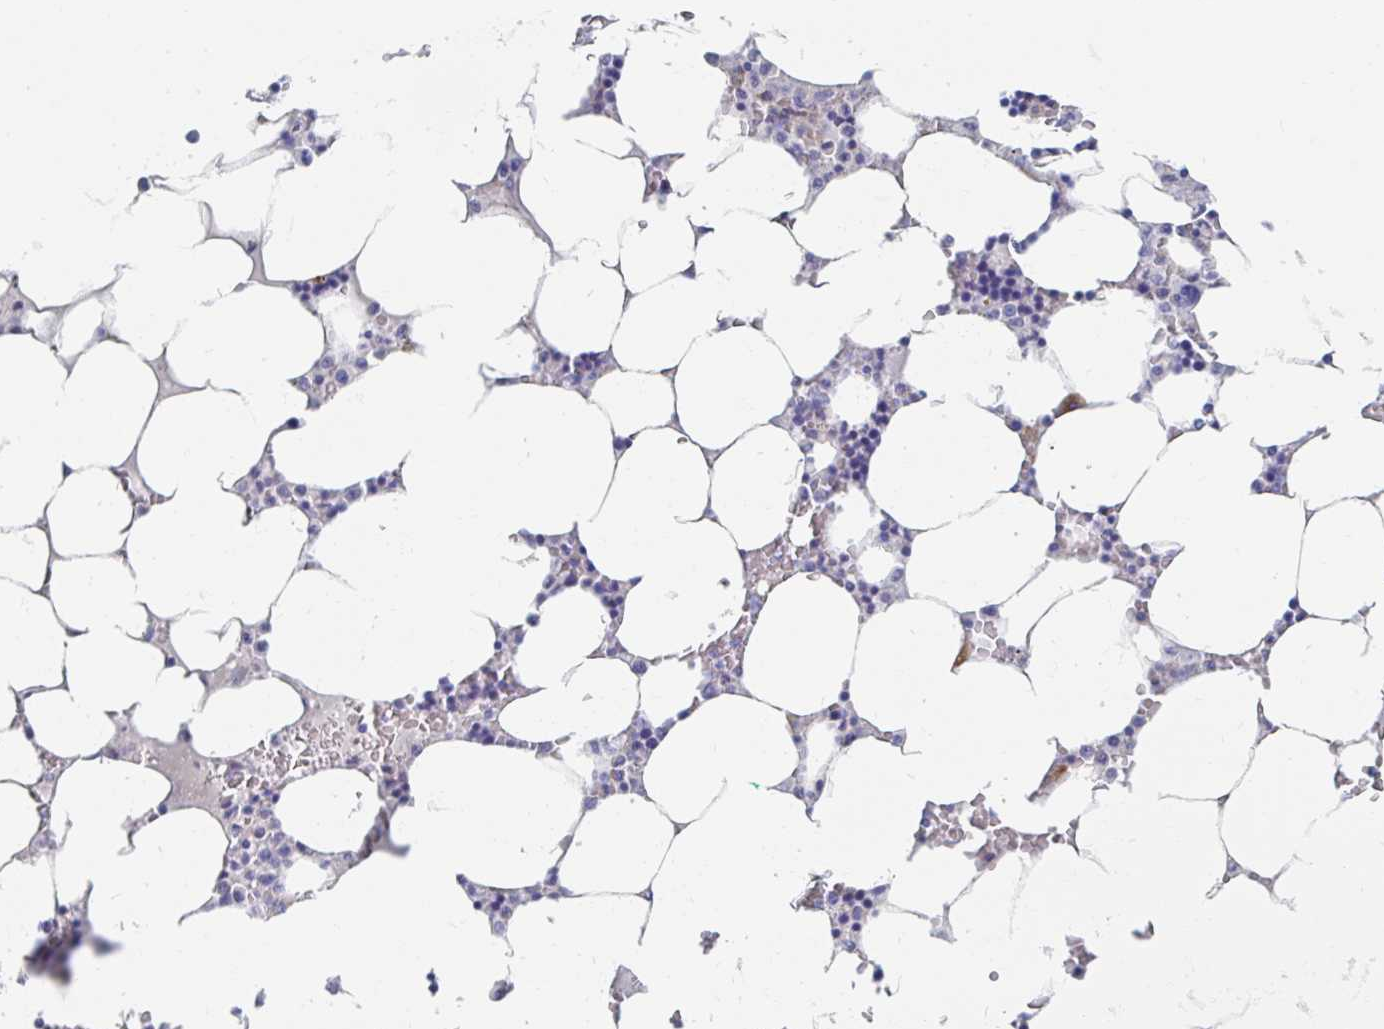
{"staining": {"intensity": "moderate", "quantity": "<25%", "location": "cytoplasmic/membranous"}, "tissue": "bone marrow", "cell_type": "Hematopoietic cells", "image_type": "normal", "snomed": [{"axis": "morphology", "description": "Normal tissue, NOS"}, {"axis": "topography", "description": "Bone marrow"}], "caption": "Immunohistochemistry histopathology image of normal bone marrow: human bone marrow stained using immunohistochemistry demonstrates low levels of moderate protein expression localized specifically in the cytoplasmic/membranous of hematopoietic cells, appearing as a cytoplasmic/membranous brown color.", "gene": "MYLK2", "patient": {"sex": "male", "age": 64}}